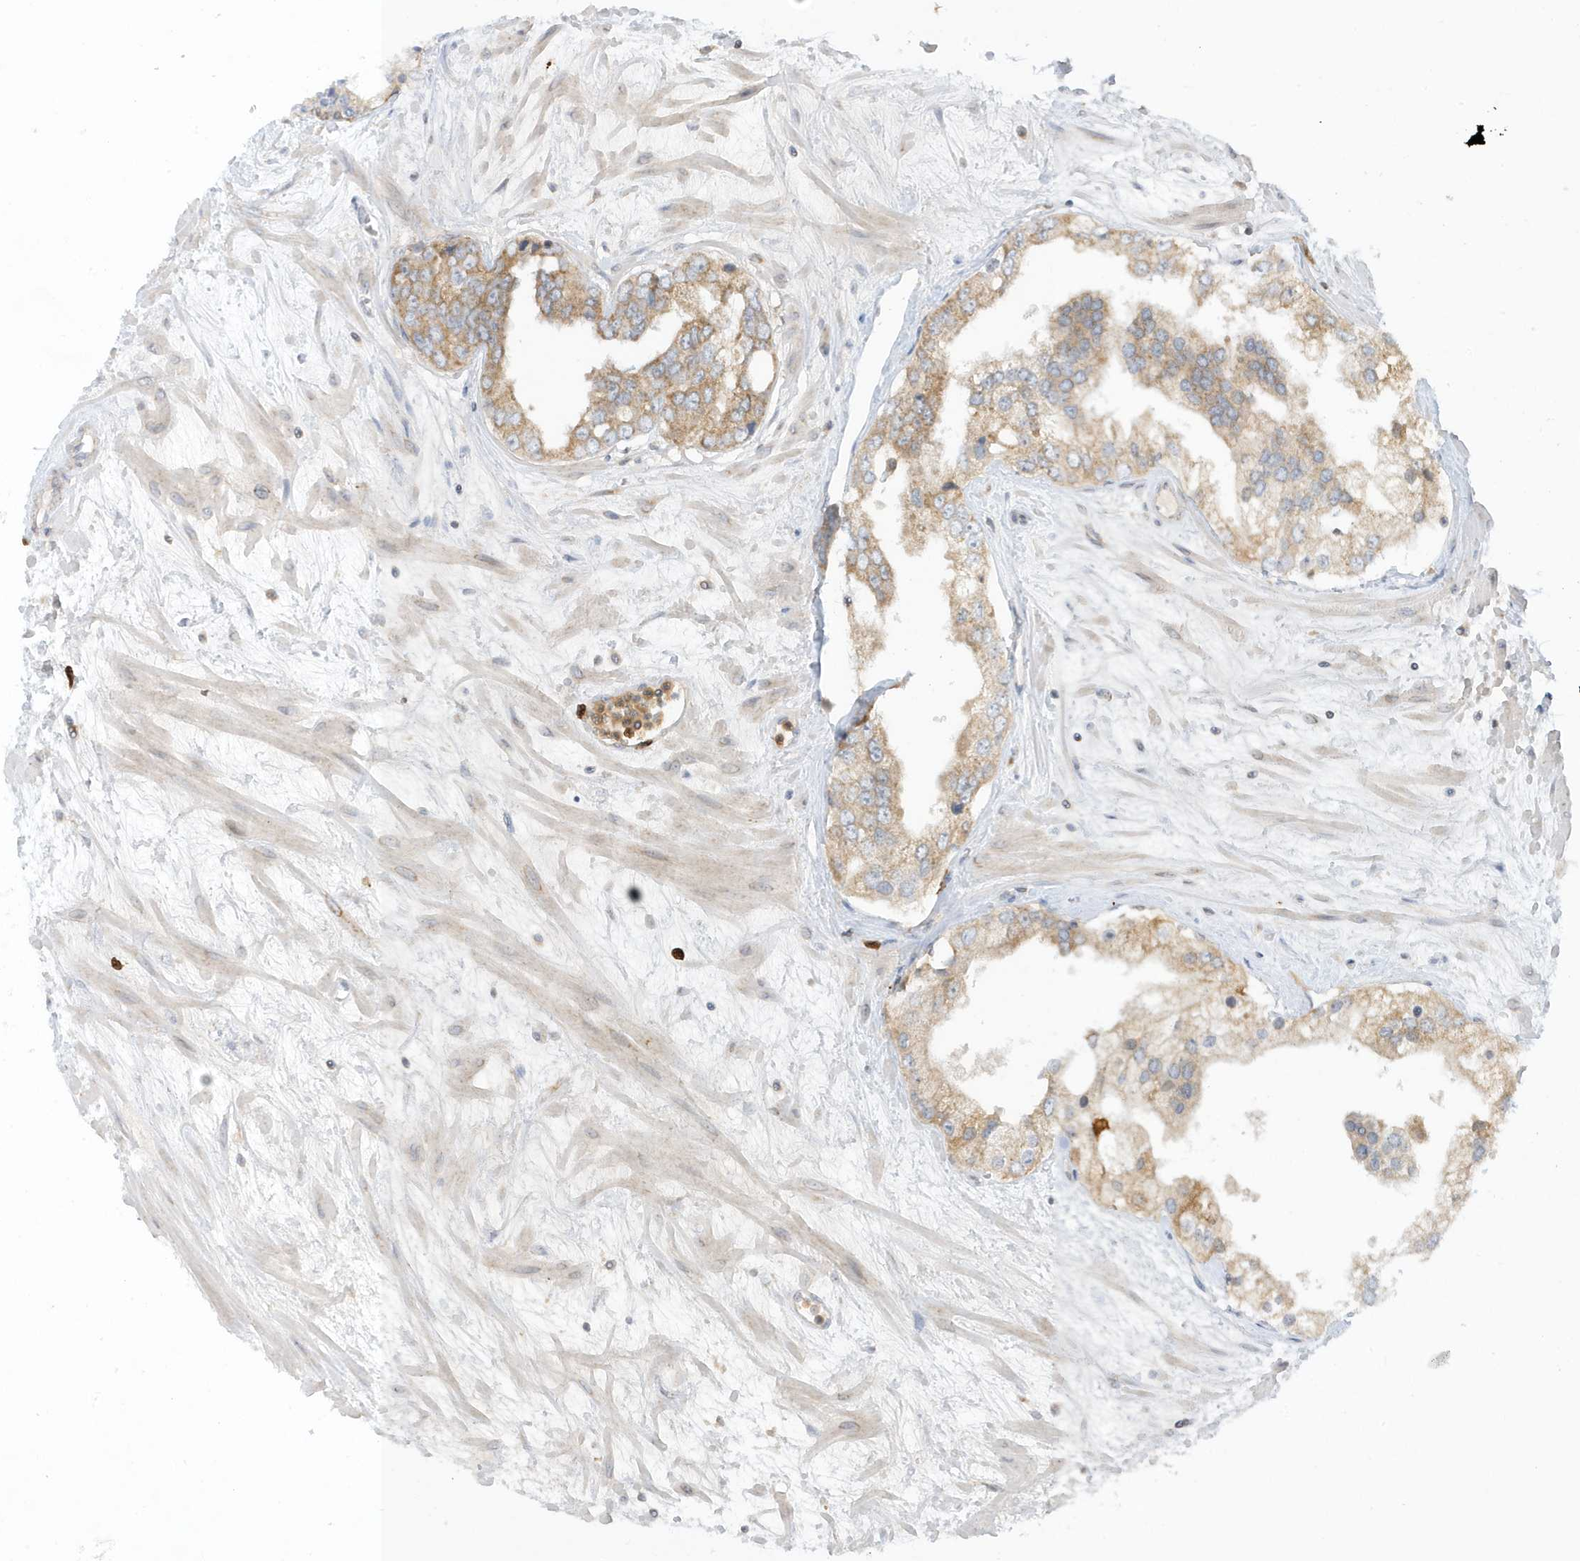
{"staining": {"intensity": "moderate", "quantity": "25%-75%", "location": "cytoplasmic/membranous"}, "tissue": "prostate cancer", "cell_type": "Tumor cells", "image_type": "cancer", "snomed": [{"axis": "morphology", "description": "Adenocarcinoma, High grade"}, {"axis": "topography", "description": "Prostate"}], "caption": "Immunohistochemical staining of adenocarcinoma (high-grade) (prostate) exhibits medium levels of moderate cytoplasmic/membranous protein expression in approximately 25%-75% of tumor cells.", "gene": "NPPC", "patient": {"sex": "male", "age": 66}}